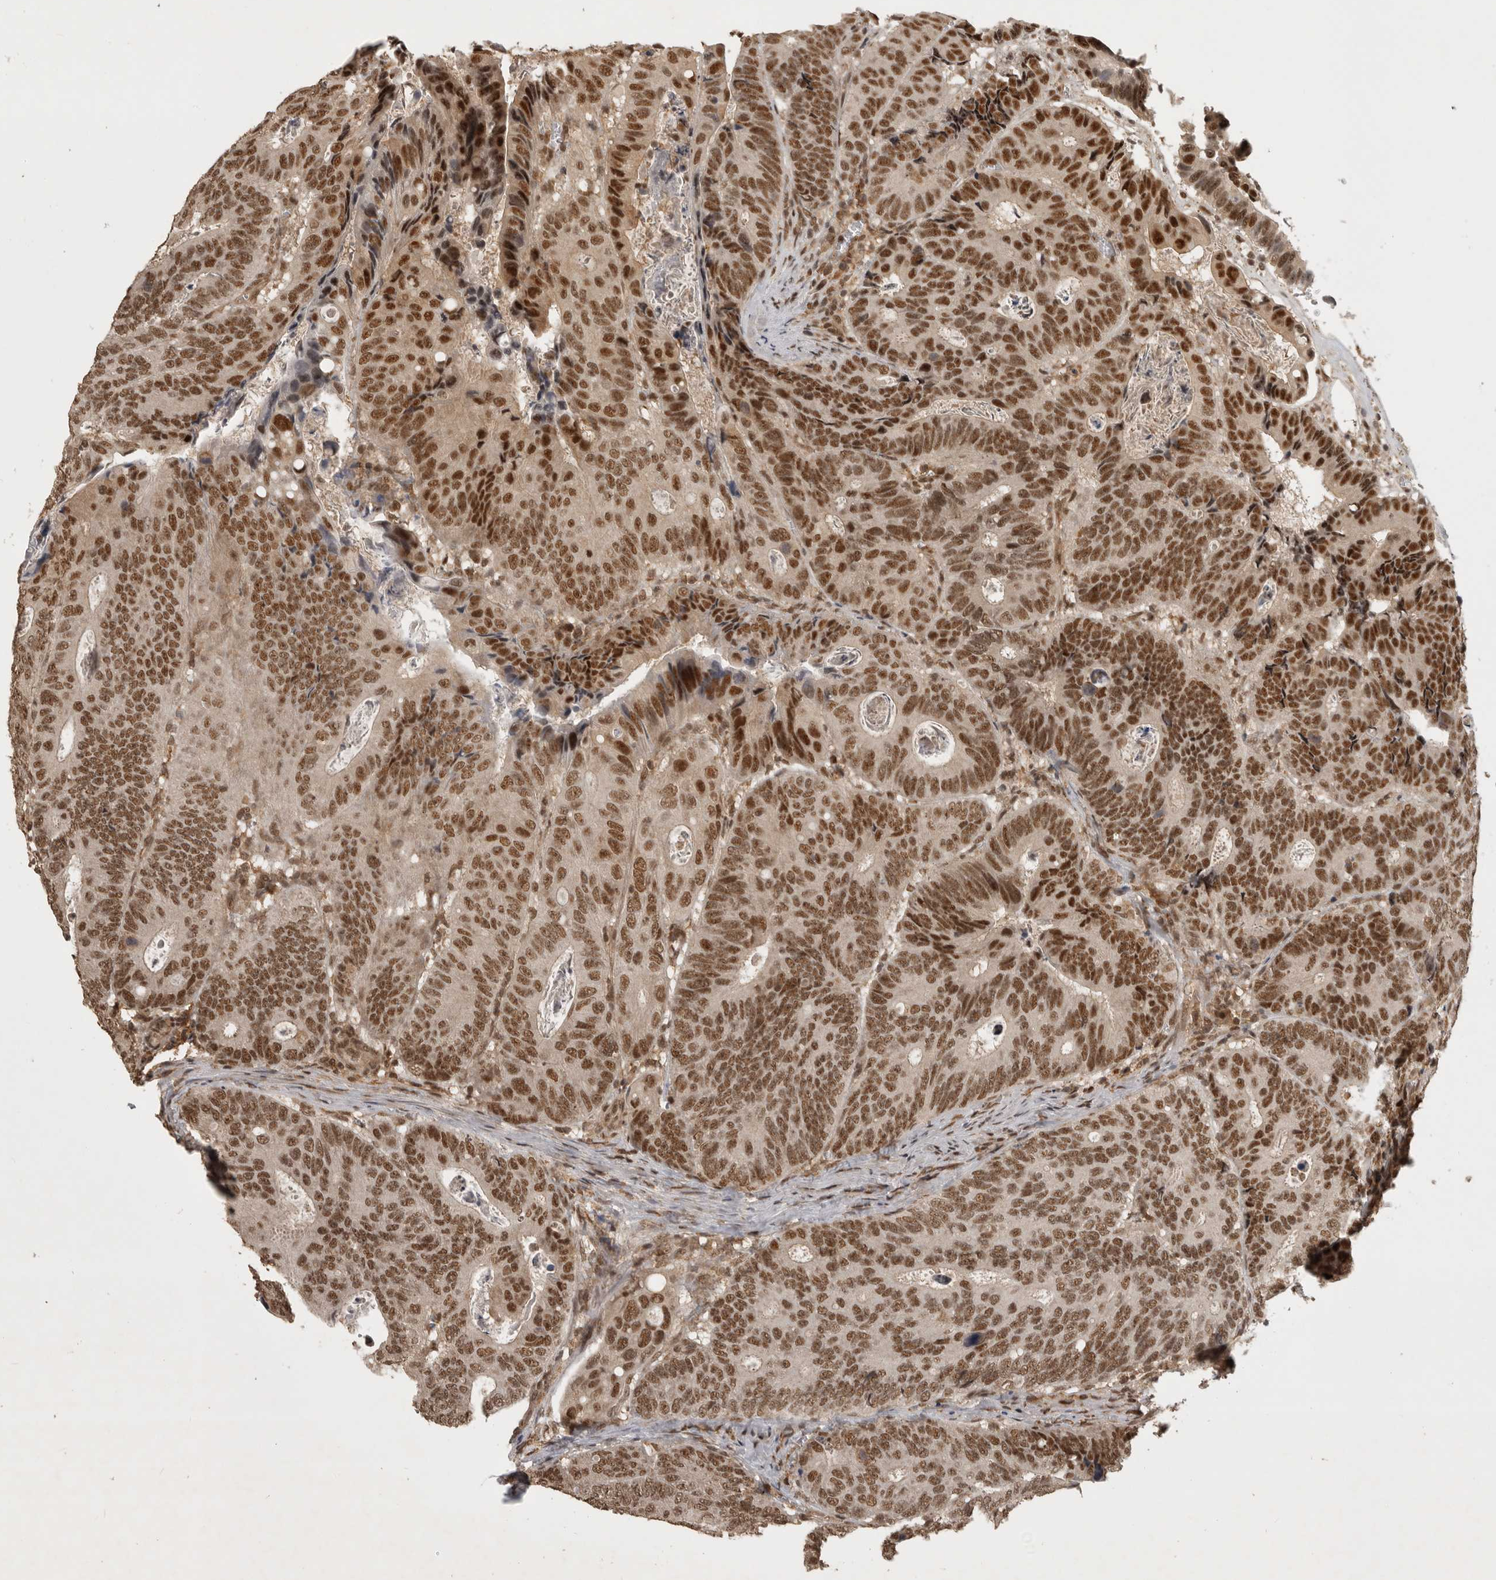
{"staining": {"intensity": "moderate", "quantity": ">75%", "location": "nuclear"}, "tissue": "colorectal cancer", "cell_type": "Tumor cells", "image_type": "cancer", "snomed": [{"axis": "morphology", "description": "Inflammation, NOS"}, {"axis": "morphology", "description": "Adenocarcinoma, NOS"}, {"axis": "topography", "description": "Colon"}], "caption": "There is medium levels of moderate nuclear expression in tumor cells of colorectal adenocarcinoma, as demonstrated by immunohistochemical staining (brown color).", "gene": "CBLL1", "patient": {"sex": "male", "age": 72}}